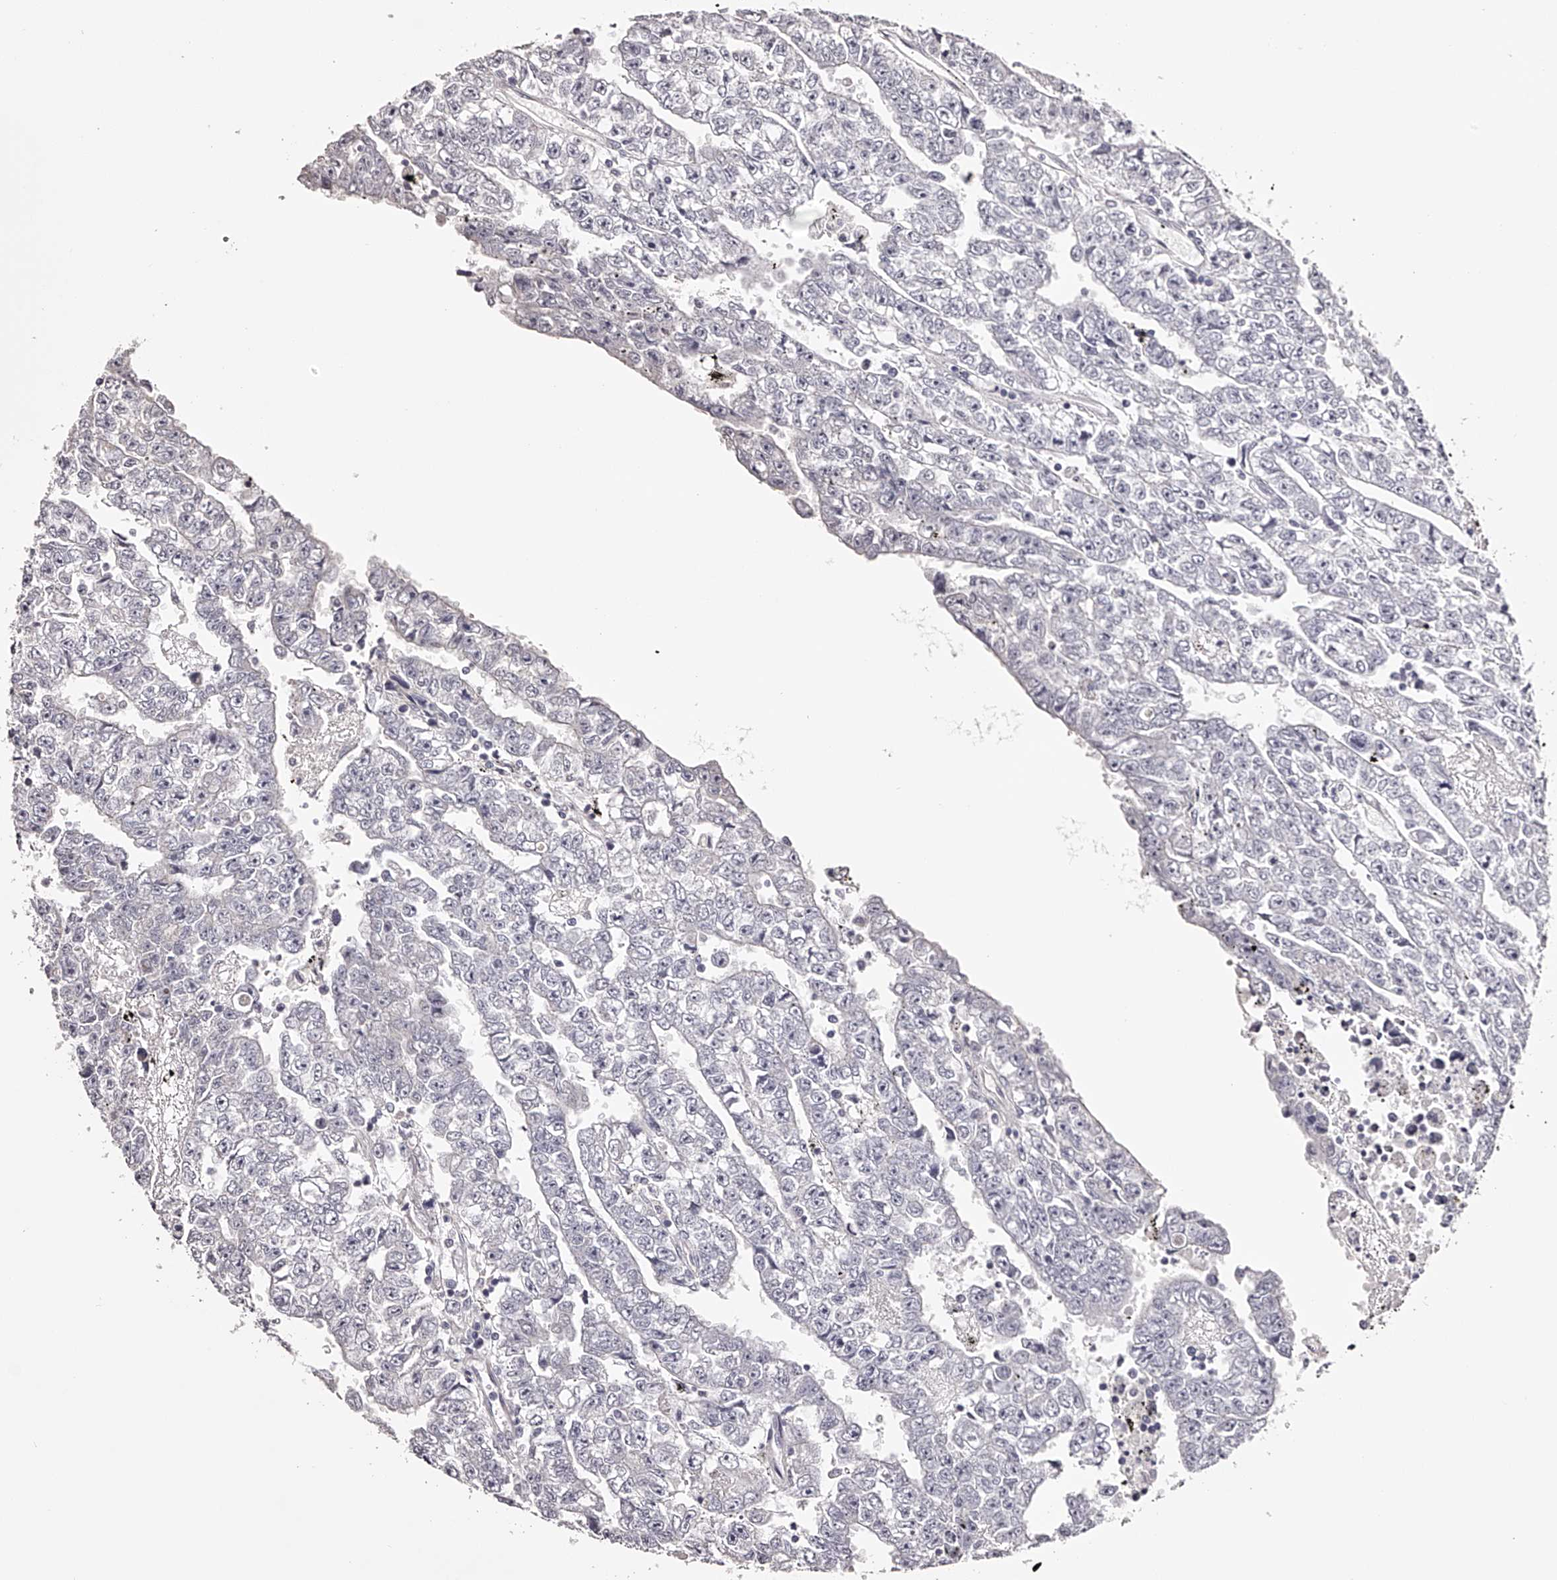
{"staining": {"intensity": "negative", "quantity": "none", "location": "none"}, "tissue": "testis cancer", "cell_type": "Tumor cells", "image_type": "cancer", "snomed": [{"axis": "morphology", "description": "Carcinoma, Embryonal, NOS"}, {"axis": "topography", "description": "Testis"}], "caption": "This is an immunohistochemistry photomicrograph of testis cancer. There is no expression in tumor cells.", "gene": "ODF2L", "patient": {"sex": "male", "age": 25}}